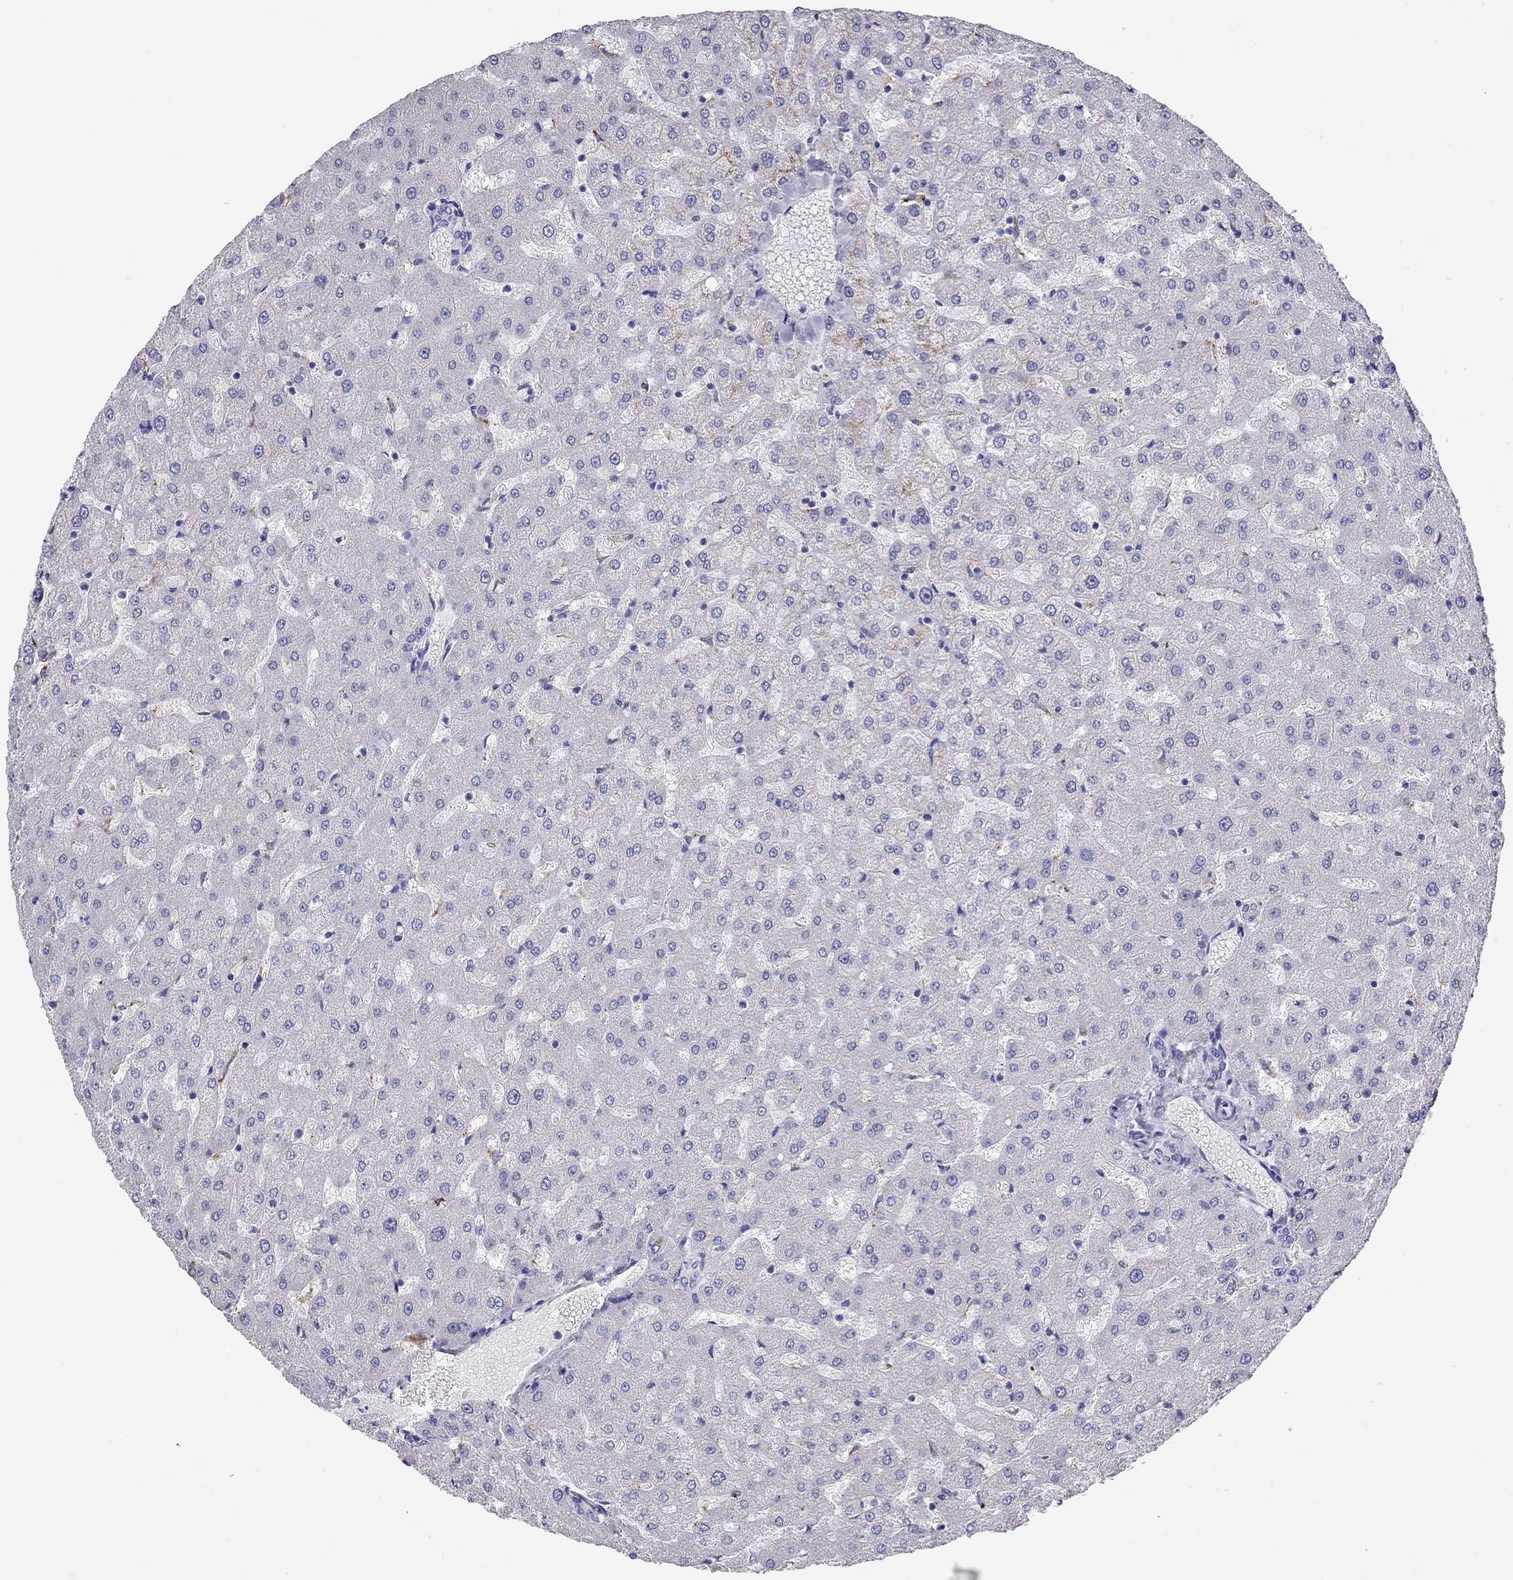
{"staining": {"intensity": "negative", "quantity": "none", "location": "none"}, "tissue": "liver", "cell_type": "Cholangiocytes", "image_type": "normal", "snomed": [{"axis": "morphology", "description": "Normal tissue, NOS"}, {"axis": "topography", "description": "Liver"}], "caption": "This image is of benign liver stained with IHC to label a protein in brown with the nuclei are counter-stained blue. There is no staining in cholangiocytes.", "gene": "CLPSL2", "patient": {"sex": "female", "age": 50}}